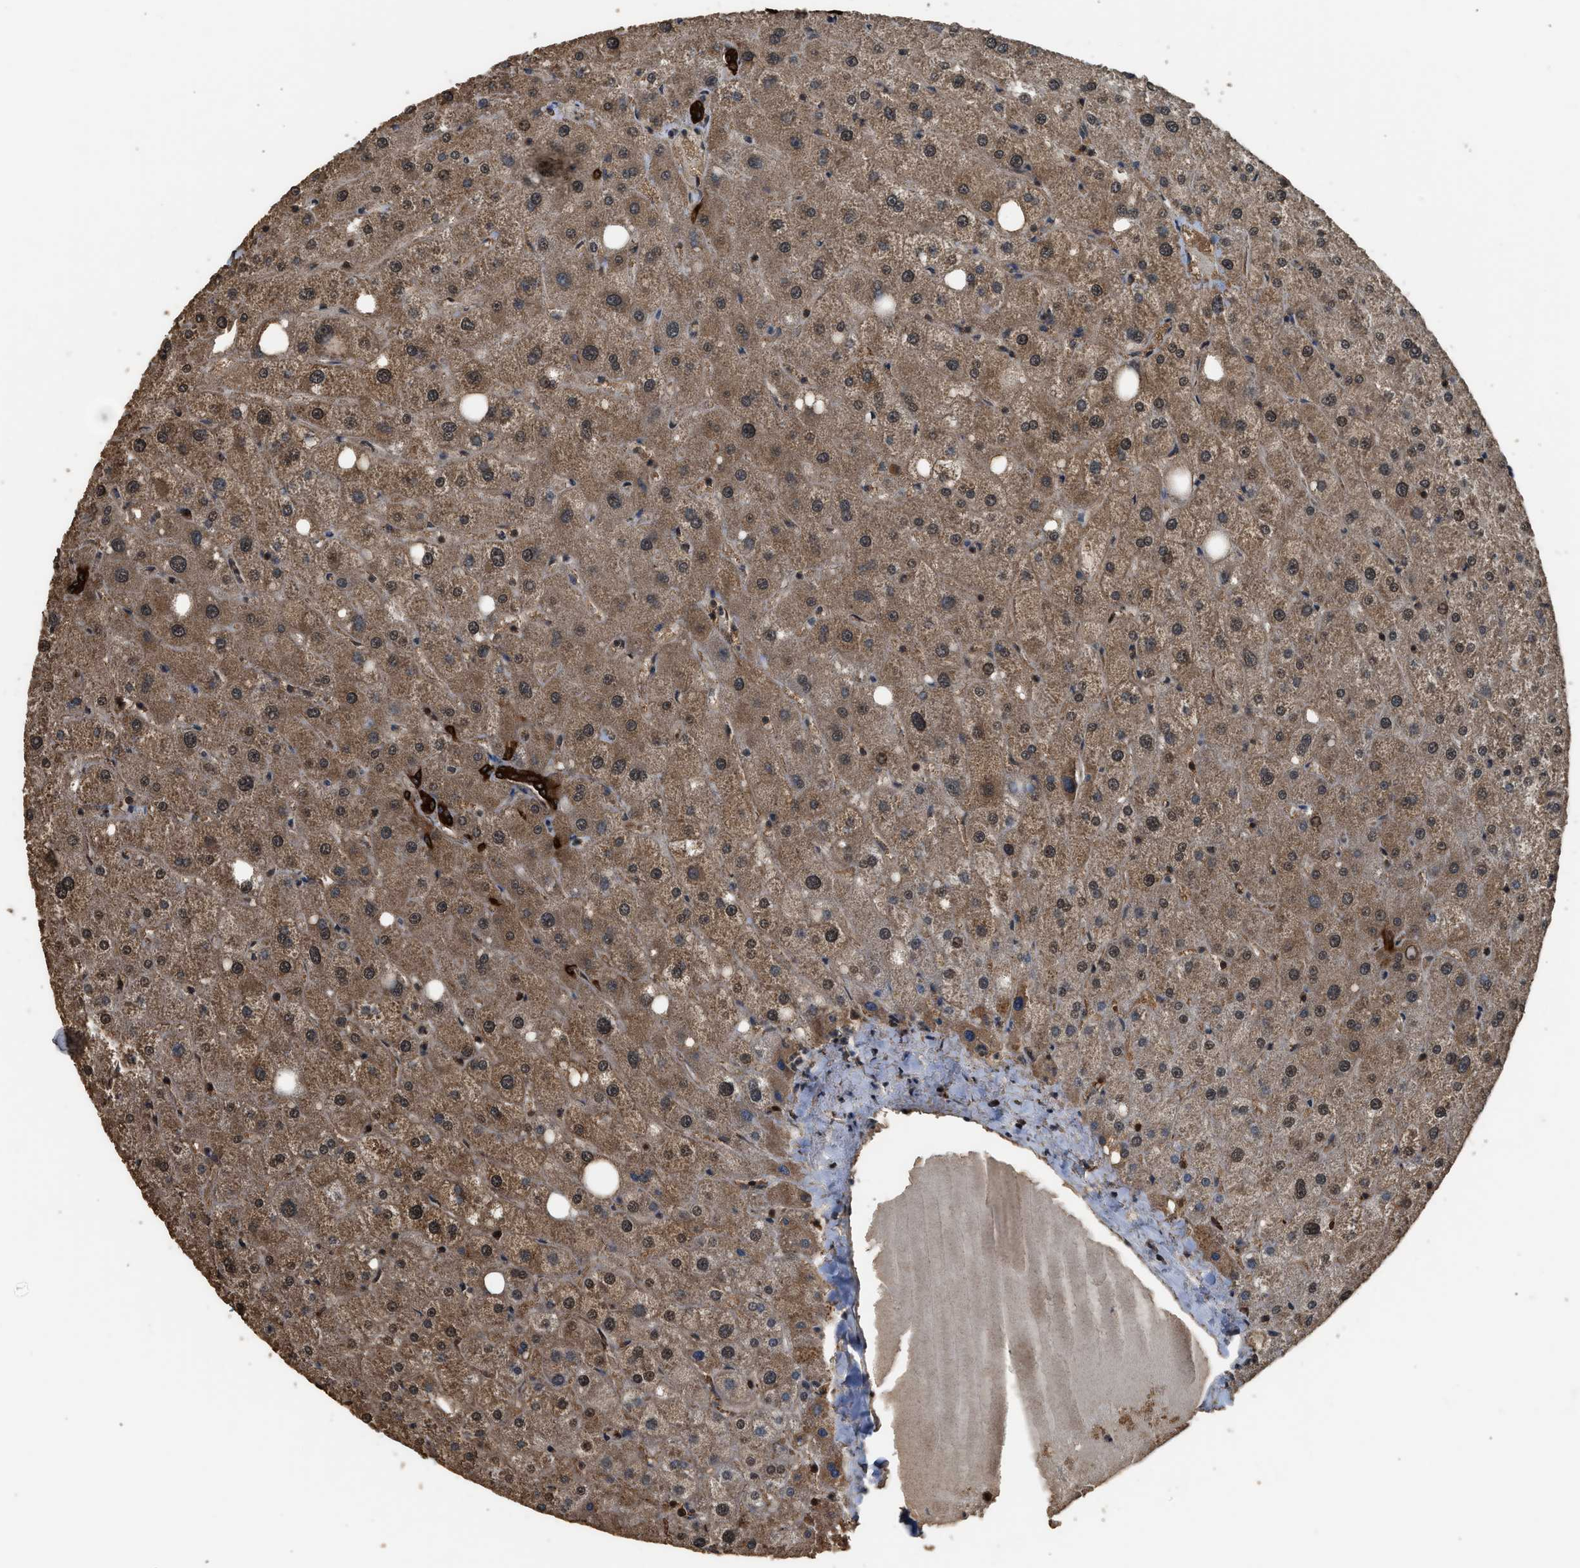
{"staining": {"intensity": "strong", "quantity": ">75%", "location": "cytoplasmic/membranous"}, "tissue": "liver", "cell_type": "Cholangiocytes", "image_type": "normal", "snomed": [{"axis": "morphology", "description": "Normal tissue, NOS"}, {"axis": "topography", "description": "Liver"}], "caption": "A high-resolution micrograph shows immunohistochemistry staining of benign liver, which shows strong cytoplasmic/membranous expression in about >75% of cholangiocytes. (DAB = brown stain, brightfield microscopy at high magnification).", "gene": "MYBL2", "patient": {"sex": "male", "age": 73}}